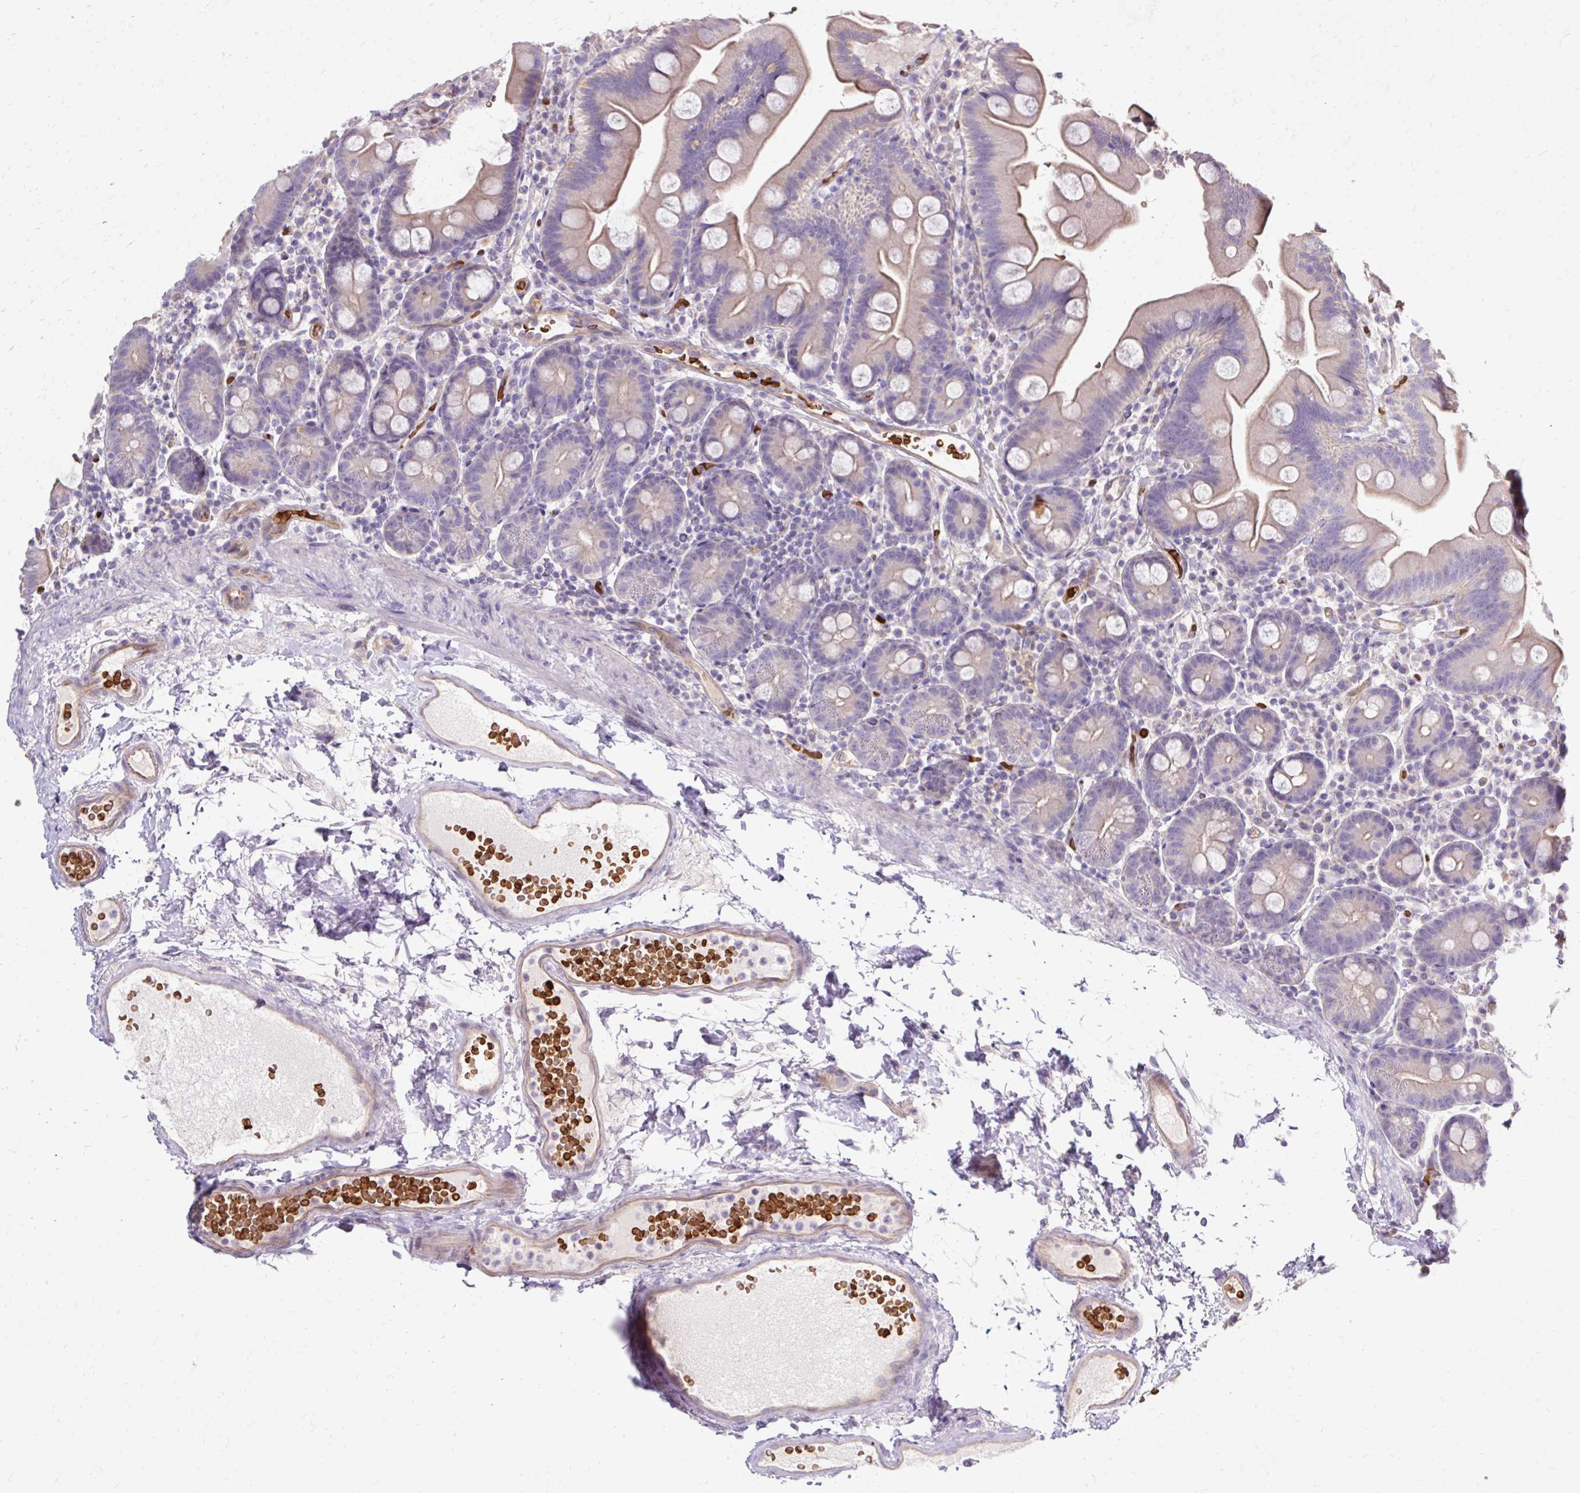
{"staining": {"intensity": "moderate", "quantity": "<25%", "location": "cytoplasmic/membranous"}, "tissue": "small intestine", "cell_type": "Glandular cells", "image_type": "normal", "snomed": [{"axis": "morphology", "description": "Normal tissue, NOS"}, {"axis": "topography", "description": "Small intestine"}], "caption": "A histopathology image of small intestine stained for a protein demonstrates moderate cytoplasmic/membranous brown staining in glandular cells.", "gene": "USHBP1", "patient": {"sex": "female", "age": 68}}